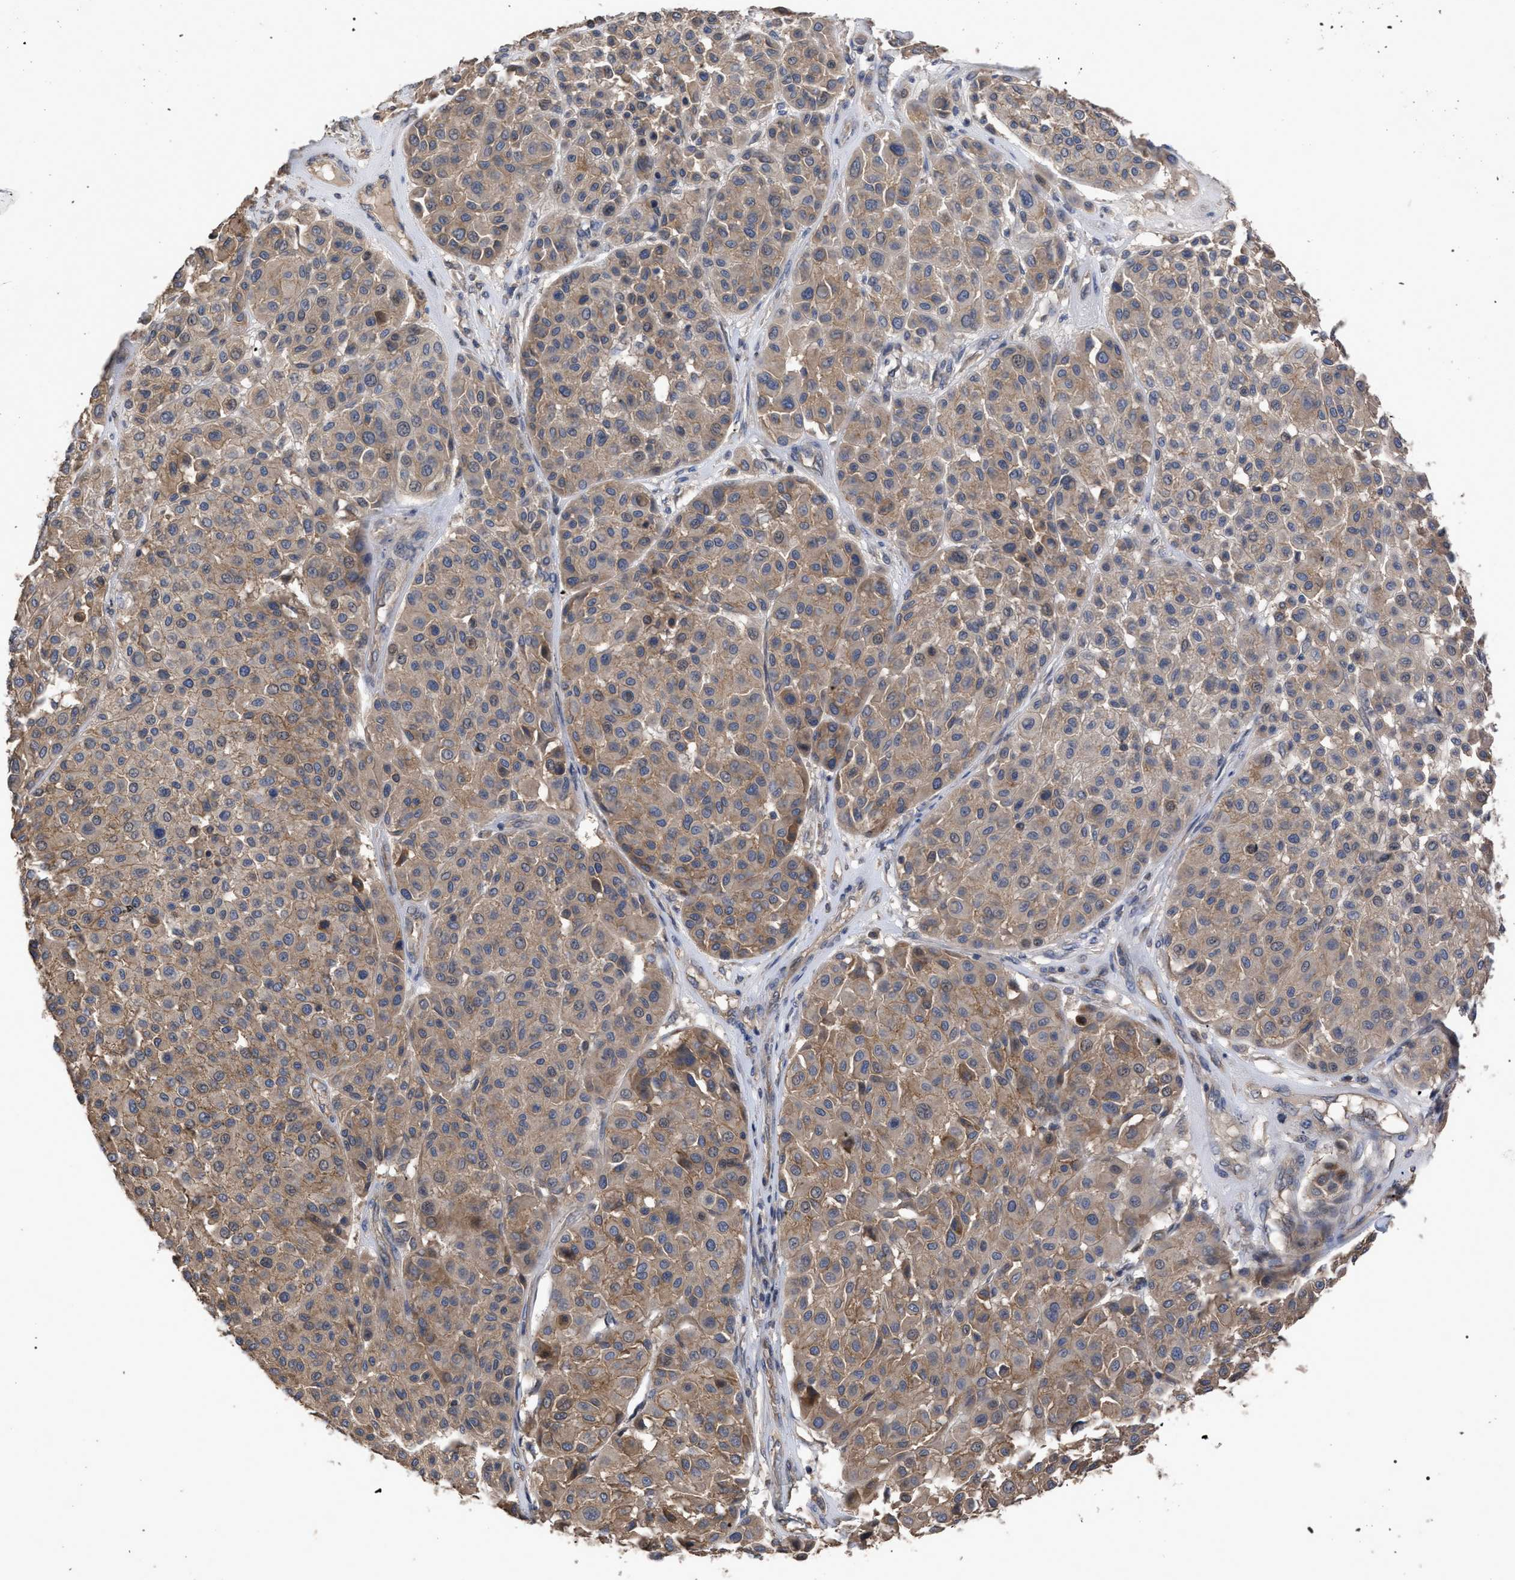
{"staining": {"intensity": "weak", "quantity": ">75%", "location": "cytoplasmic/membranous"}, "tissue": "melanoma", "cell_type": "Tumor cells", "image_type": "cancer", "snomed": [{"axis": "morphology", "description": "Malignant melanoma, Metastatic site"}, {"axis": "topography", "description": "Soft tissue"}], "caption": "Malignant melanoma (metastatic site) was stained to show a protein in brown. There is low levels of weak cytoplasmic/membranous staining in approximately >75% of tumor cells.", "gene": "BTN2A1", "patient": {"sex": "male", "age": 41}}